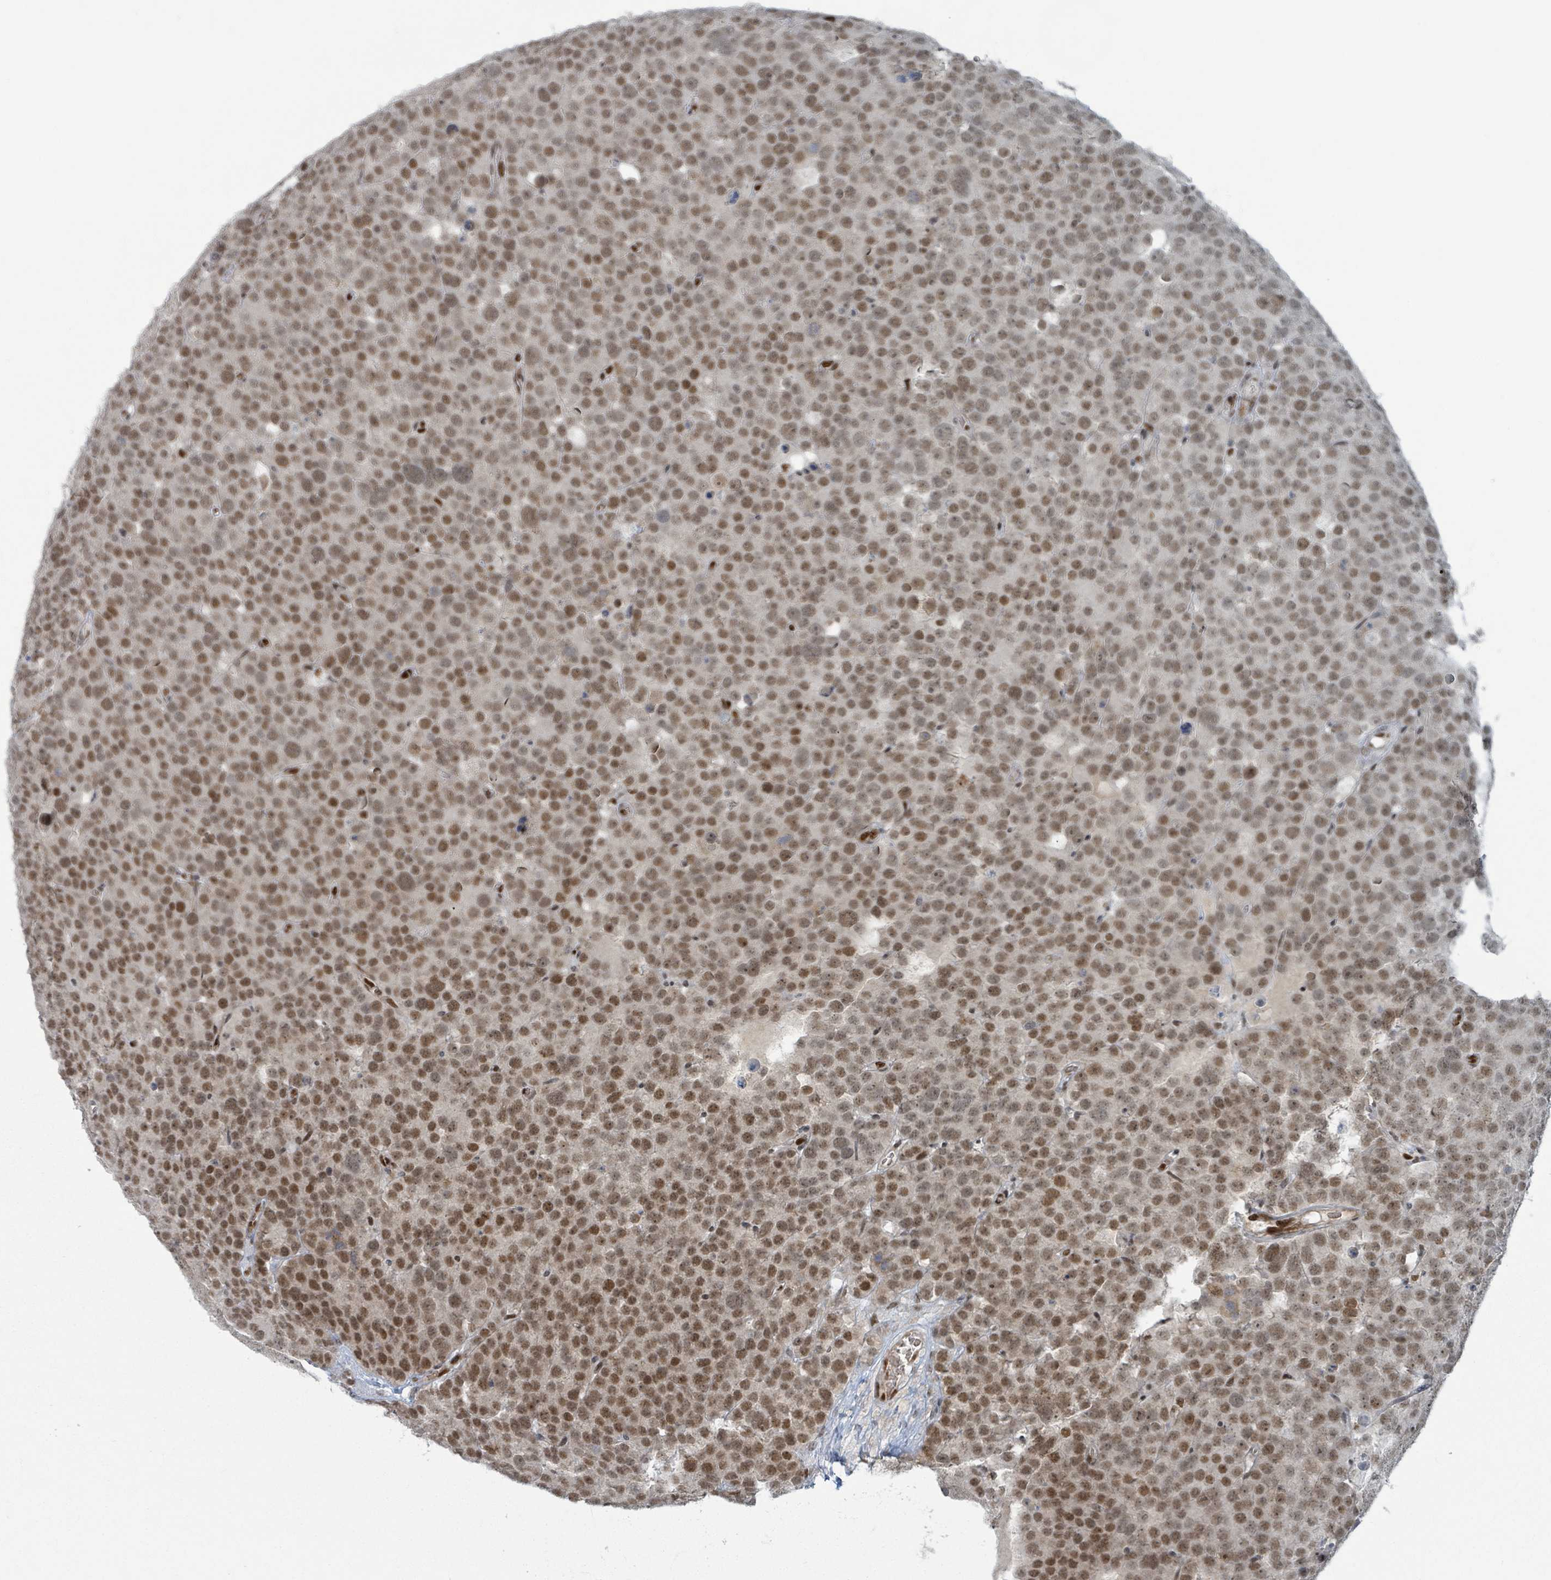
{"staining": {"intensity": "moderate", "quantity": ">75%", "location": "nuclear"}, "tissue": "testis cancer", "cell_type": "Tumor cells", "image_type": "cancer", "snomed": [{"axis": "morphology", "description": "Seminoma, NOS"}, {"axis": "topography", "description": "Testis"}], "caption": "Tumor cells exhibit moderate nuclear staining in about >75% of cells in testis cancer (seminoma).", "gene": "KLF3", "patient": {"sex": "male", "age": 71}}